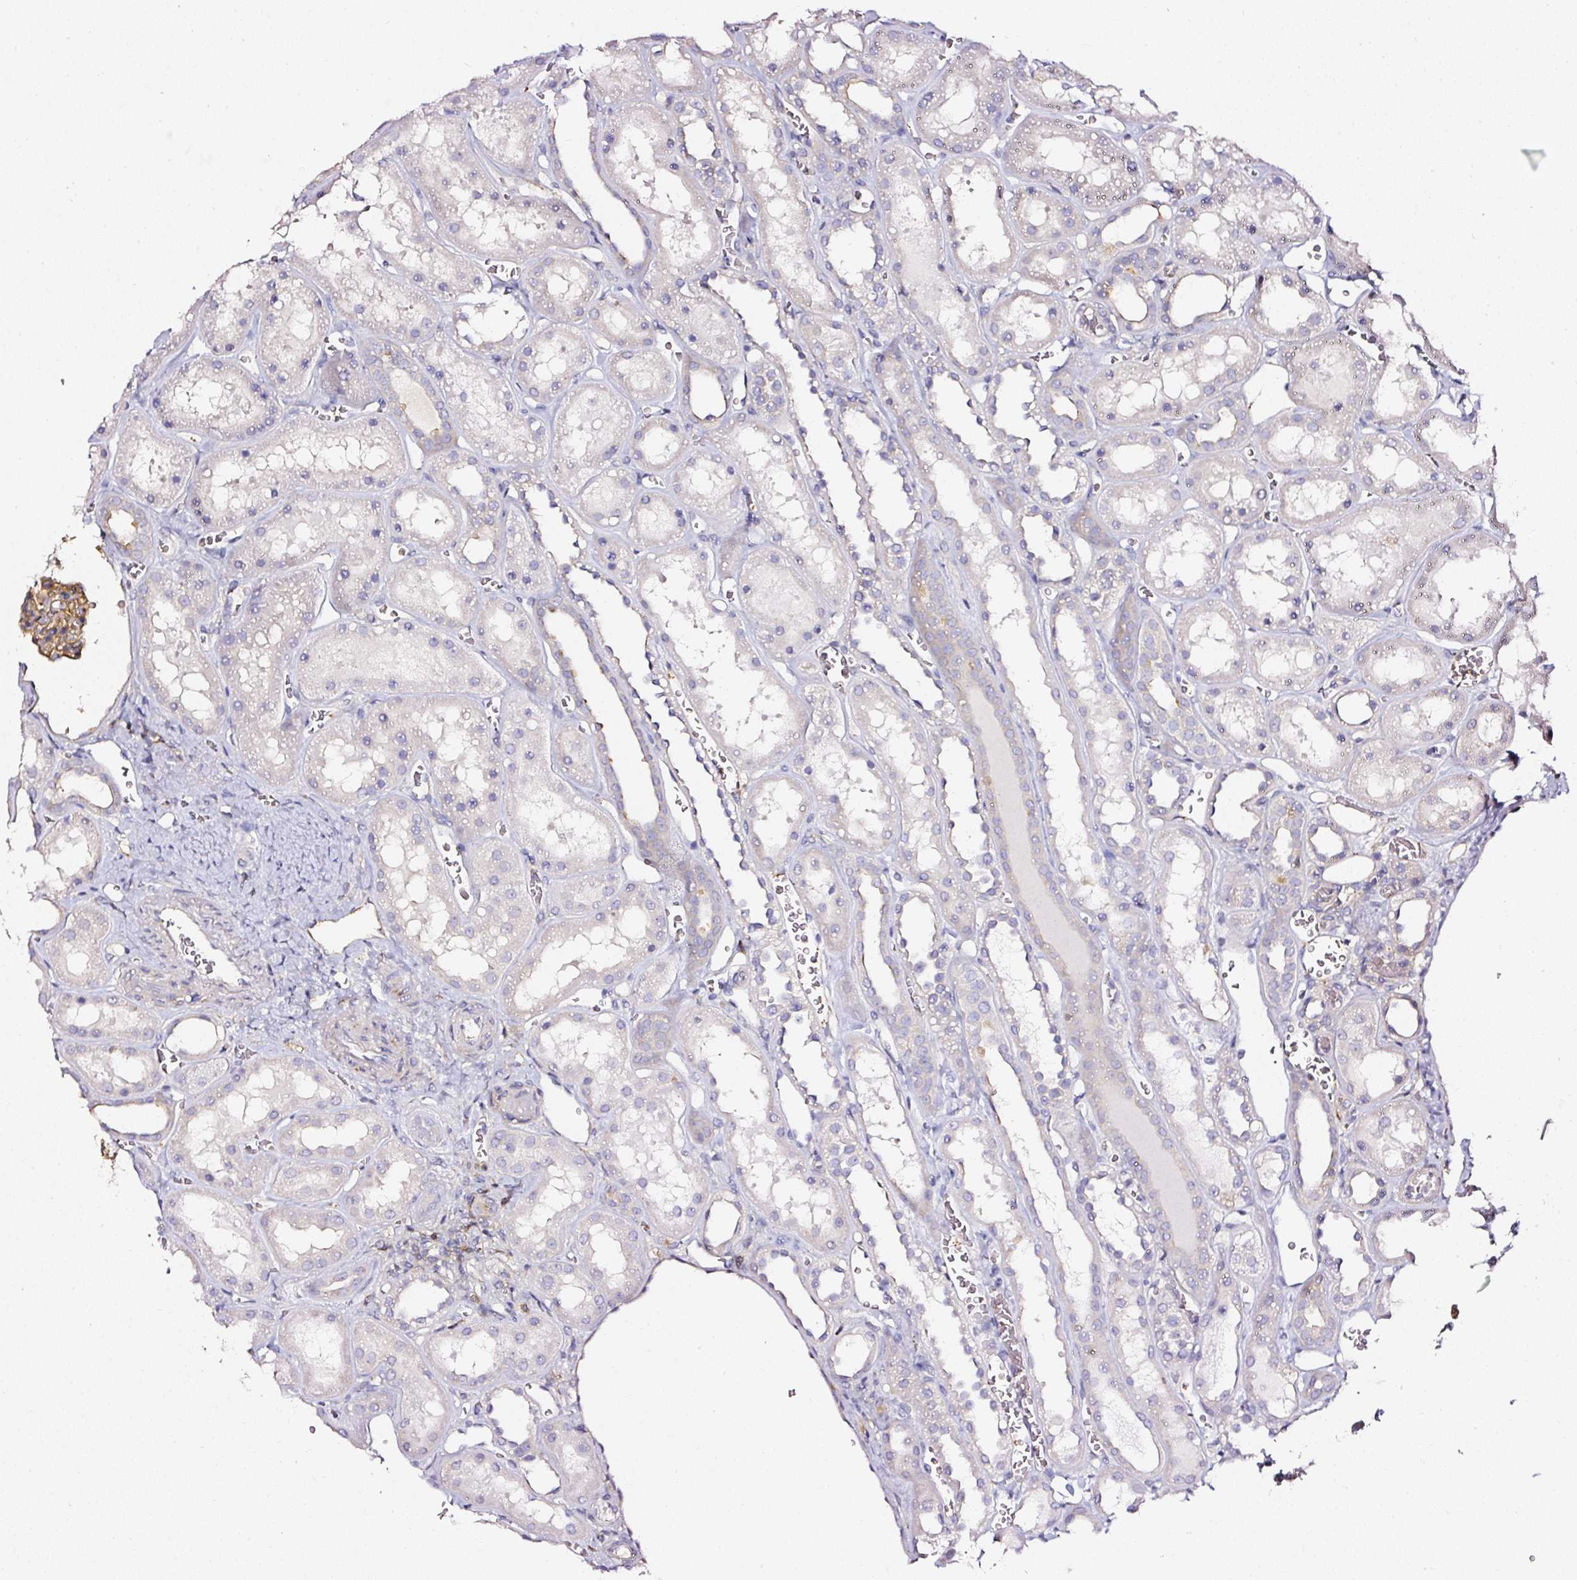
{"staining": {"intensity": "weak", "quantity": "25%-75%", "location": "cytoplasmic/membranous"}, "tissue": "kidney", "cell_type": "Cells in glomeruli", "image_type": "normal", "snomed": [{"axis": "morphology", "description": "Normal tissue, NOS"}, {"axis": "topography", "description": "Kidney"}], "caption": "Immunohistochemistry (DAB) staining of unremarkable kidney shows weak cytoplasmic/membranous protein expression in approximately 25%-75% of cells in glomeruli. Immunohistochemistry (ihc) stains the protein of interest in brown and the nuclei are stained blue.", "gene": "CD47", "patient": {"sex": "female", "age": 41}}